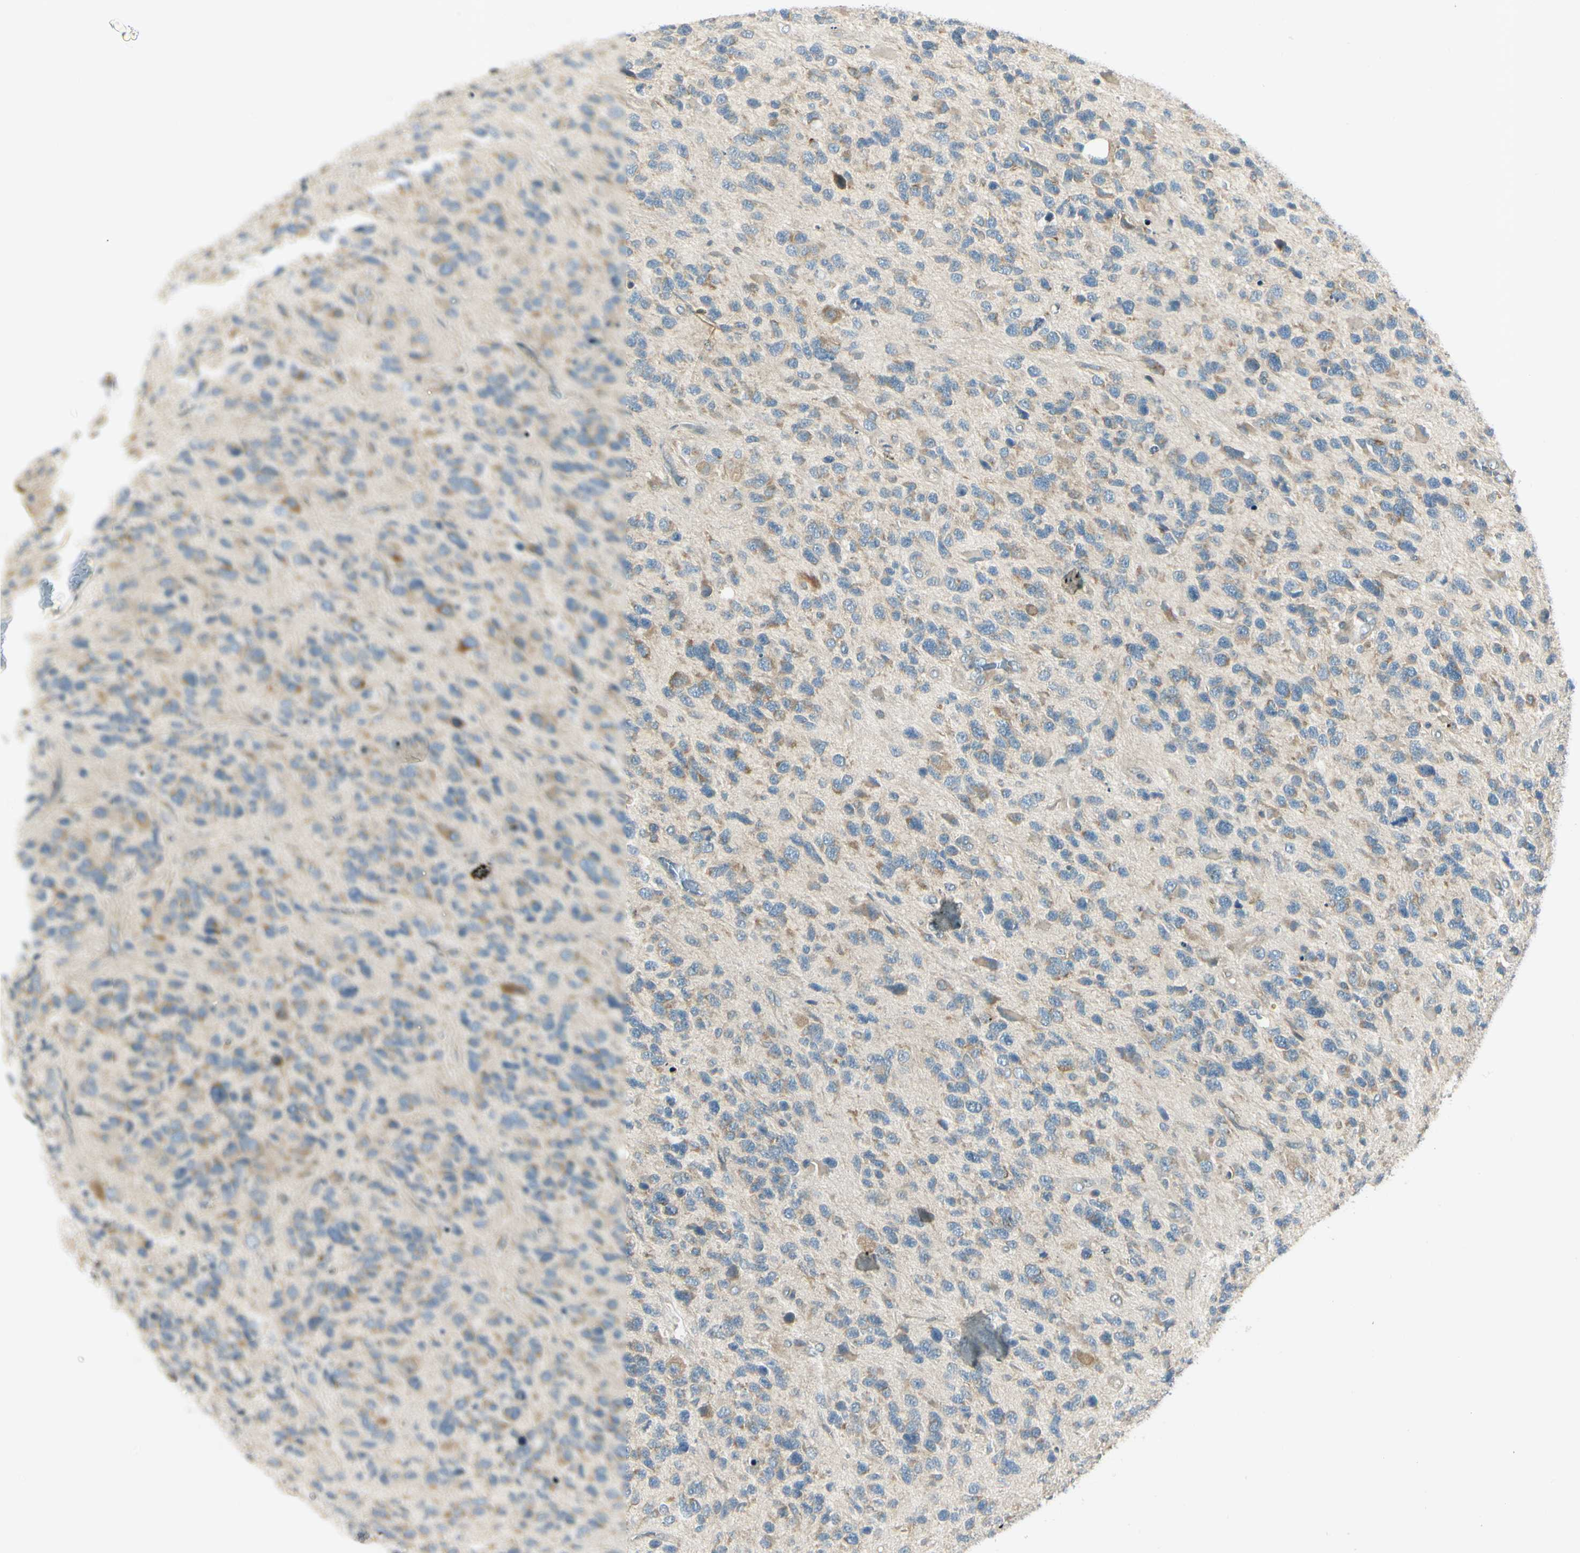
{"staining": {"intensity": "weak", "quantity": ">75%", "location": "cytoplasmic/membranous"}, "tissue": "glioma", "cell_type": "Tumor cells", "image_type": "cancer", "snomed": [{"axis": "morphology", "description": "Glioma, malignant, High grade"}, {"axis": "topography", "description": "Brain"}], "caption": "IHC staining of malignant glioma (high-grade), which shows low levels of weak cytoplasmic/membranous staining in approximately >75% of tumor cells indicating weak cytoplasmic/membranous protein positivity. The staining was performed using DAB (brown) for protein detection and nuclei were counterstained in hematoxylin (blue).", "gene": "BNIP1", "patient": {"sex": "female", "age": 58}}